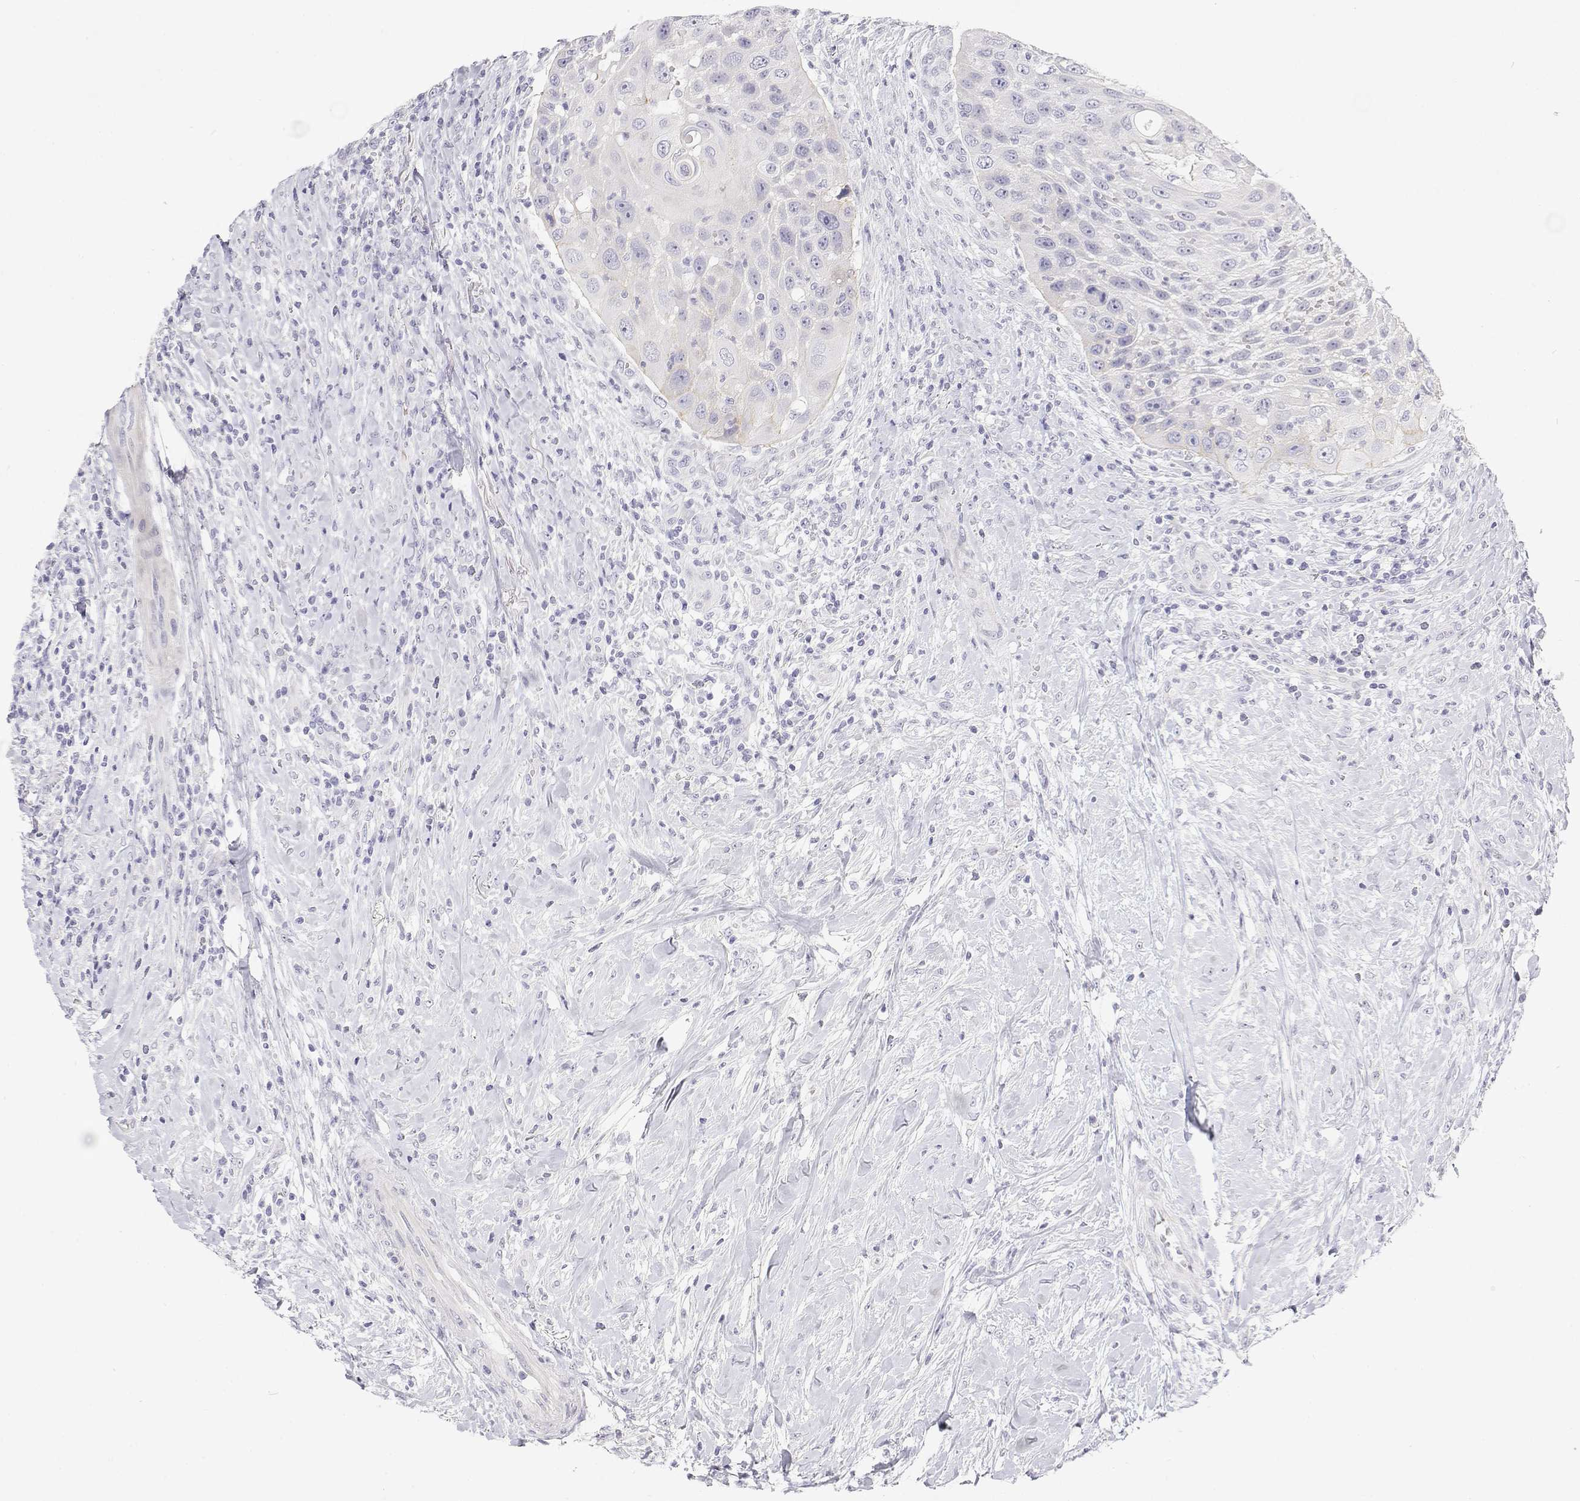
{"staining": {"intensity": "negative", "quantity": "none", "location": "none"}, "tissue": "head and neck cancer", "cell_type": "Tumor cells", "image_type": "cancer", "snomed": [{"axis": "morphology", "description": "Squamous cell carcinoma, NOS"}, {"axis": "topography", "description": "Head-Neck"}], "caption": "There is no significant staining in tumor cells of head and neck cancer. (Stains: DAB immunohistochemistry with hematoxylin counter stain, Microscopy: brightfield microscopy at high magnification).", "gene": "MISP", "patient": {"sex": "male", "age": 69}}